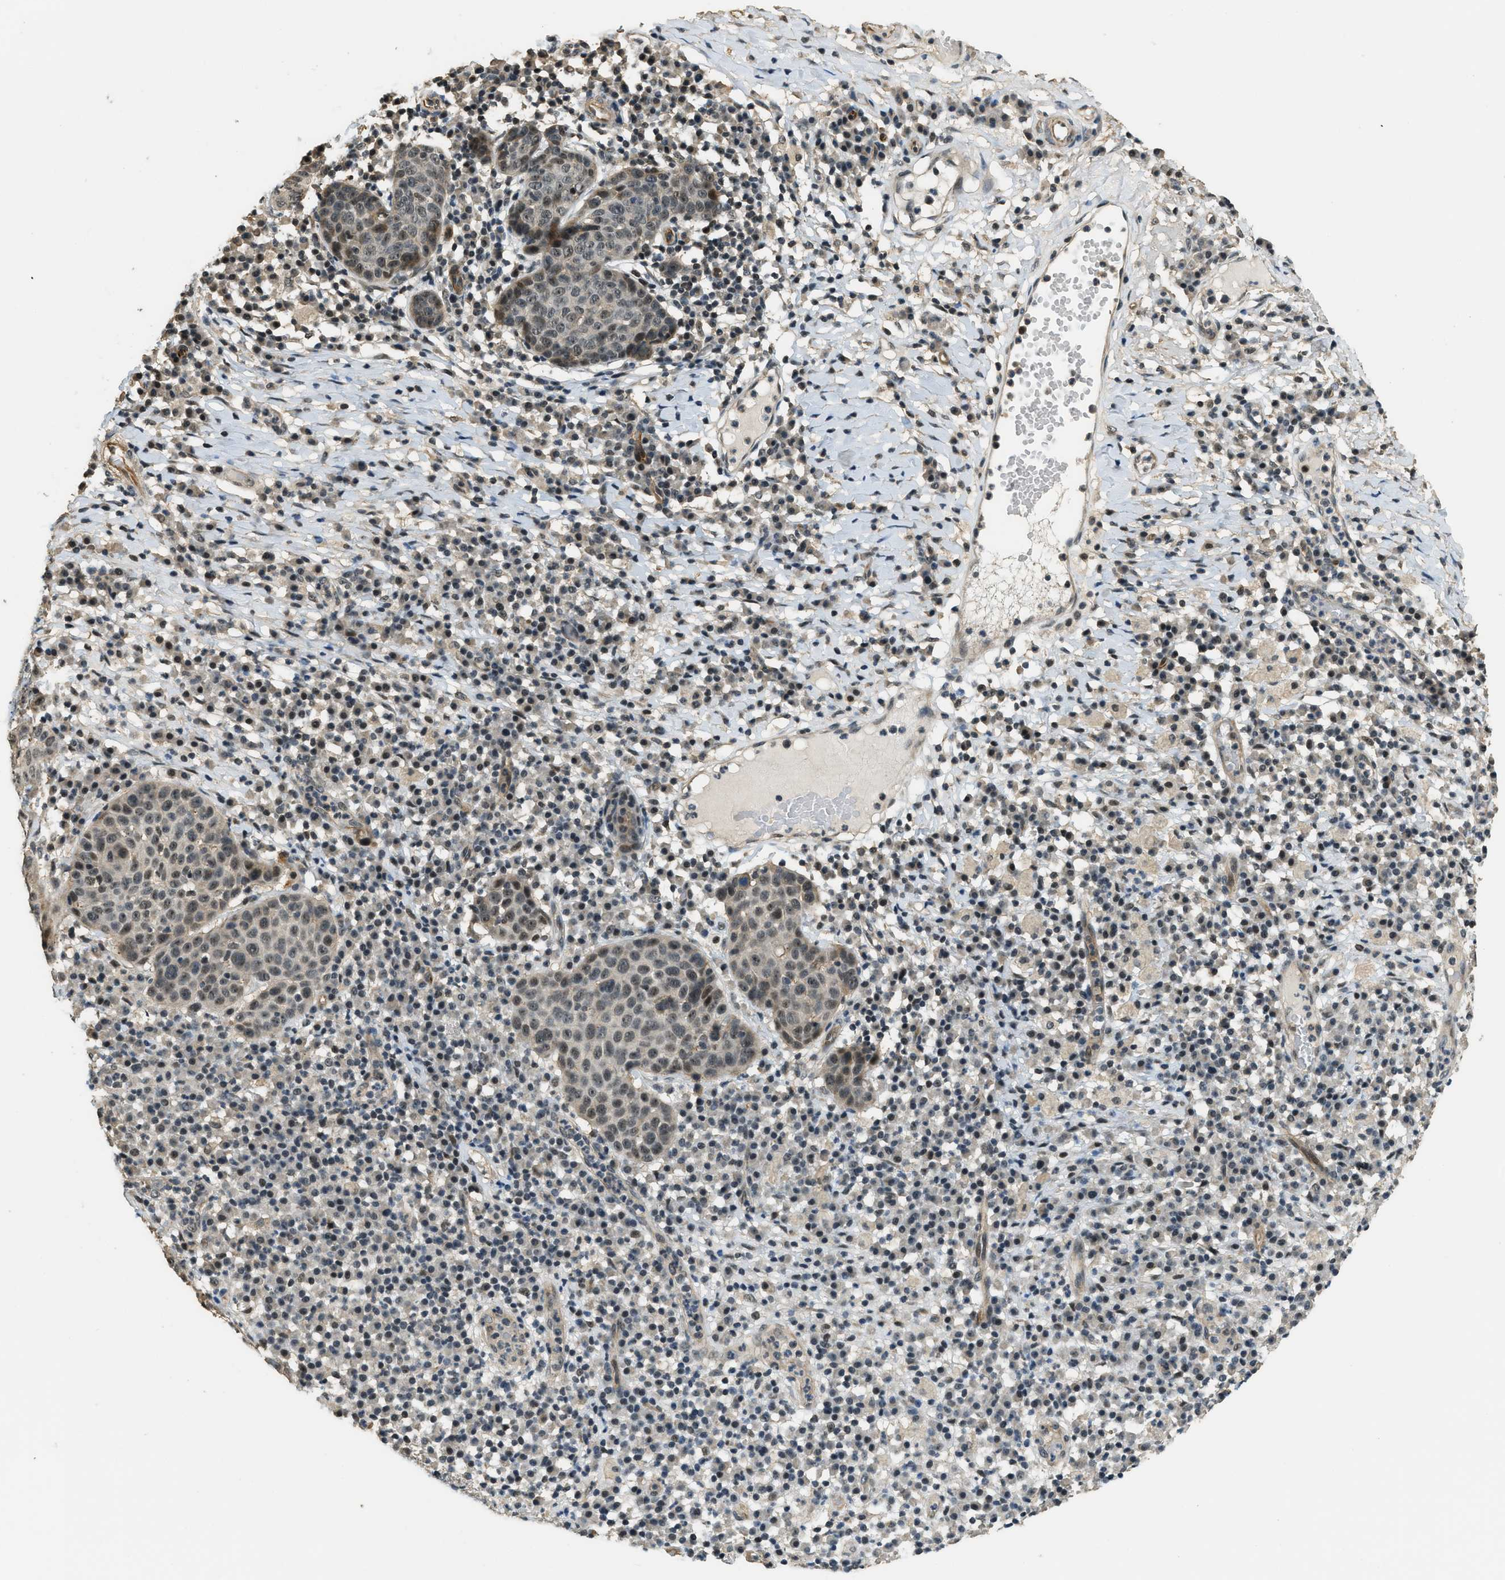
{"staining": {"intensity": "weak", "quantity": ">75%", "location": "cytoplasmic/membranous,nuclear"}, "tissue": "skin cancer", "cell_type": "Tumor cells", "image_type": "cancer", "snomed": [{"axis": "morphology", "description": "Squamous cell carcinoma in situ, NOS"}, {"axis": "morphology", "description": "Squamous cell carcinoma, NOS"}, {"axis": "topography", "description": "Skin"}], "caption": "Skin cancer (squamous cell carcinoma) stained for a protein shows weak cytoplasmic/membranous and nuclear positivity in tumor cells.", "gene": "MED21", "patient": {"sex": "male", "age": 93}}